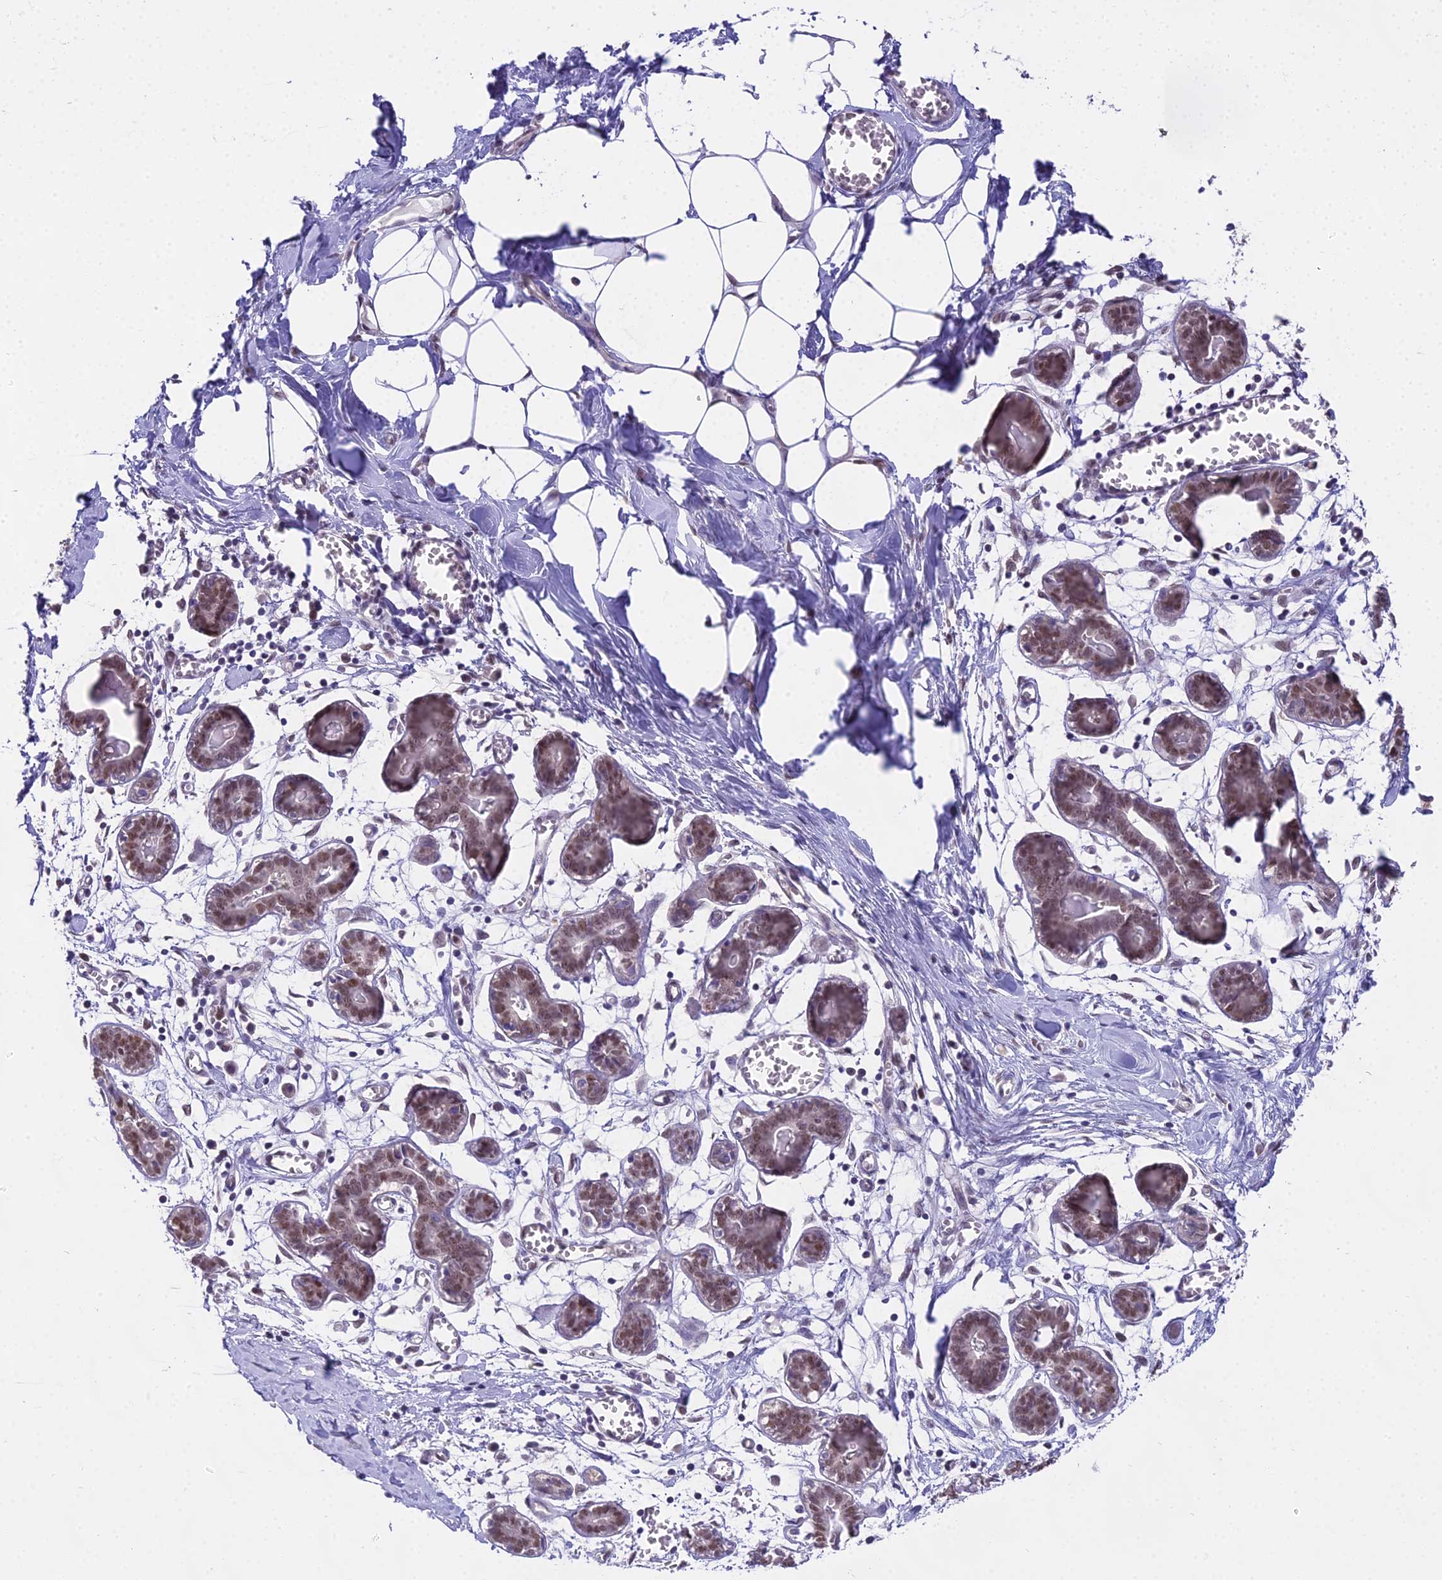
{"staining": {"intensity": "negative", "quantity": "none", "location": "none"}, "tissue": "breast", "cell_type": "Adipocytes", "image_type": "normal", "snomed": [{"axis": "morphology", "description": "Normal tissue, NOS"}, {"axis": "topography", "description": "Breast"}], "caption": "An IHC histopathology image of normal breast is shown. There is no staining in adipocytes of breast. (DAB (3,3'-diaminobenzidine) immunohistochemistry (IHC) visualized using brightfield microscopy, high magnification).", "gene": "MAT2A", "patient": {"sex": "female", "age": 27}}